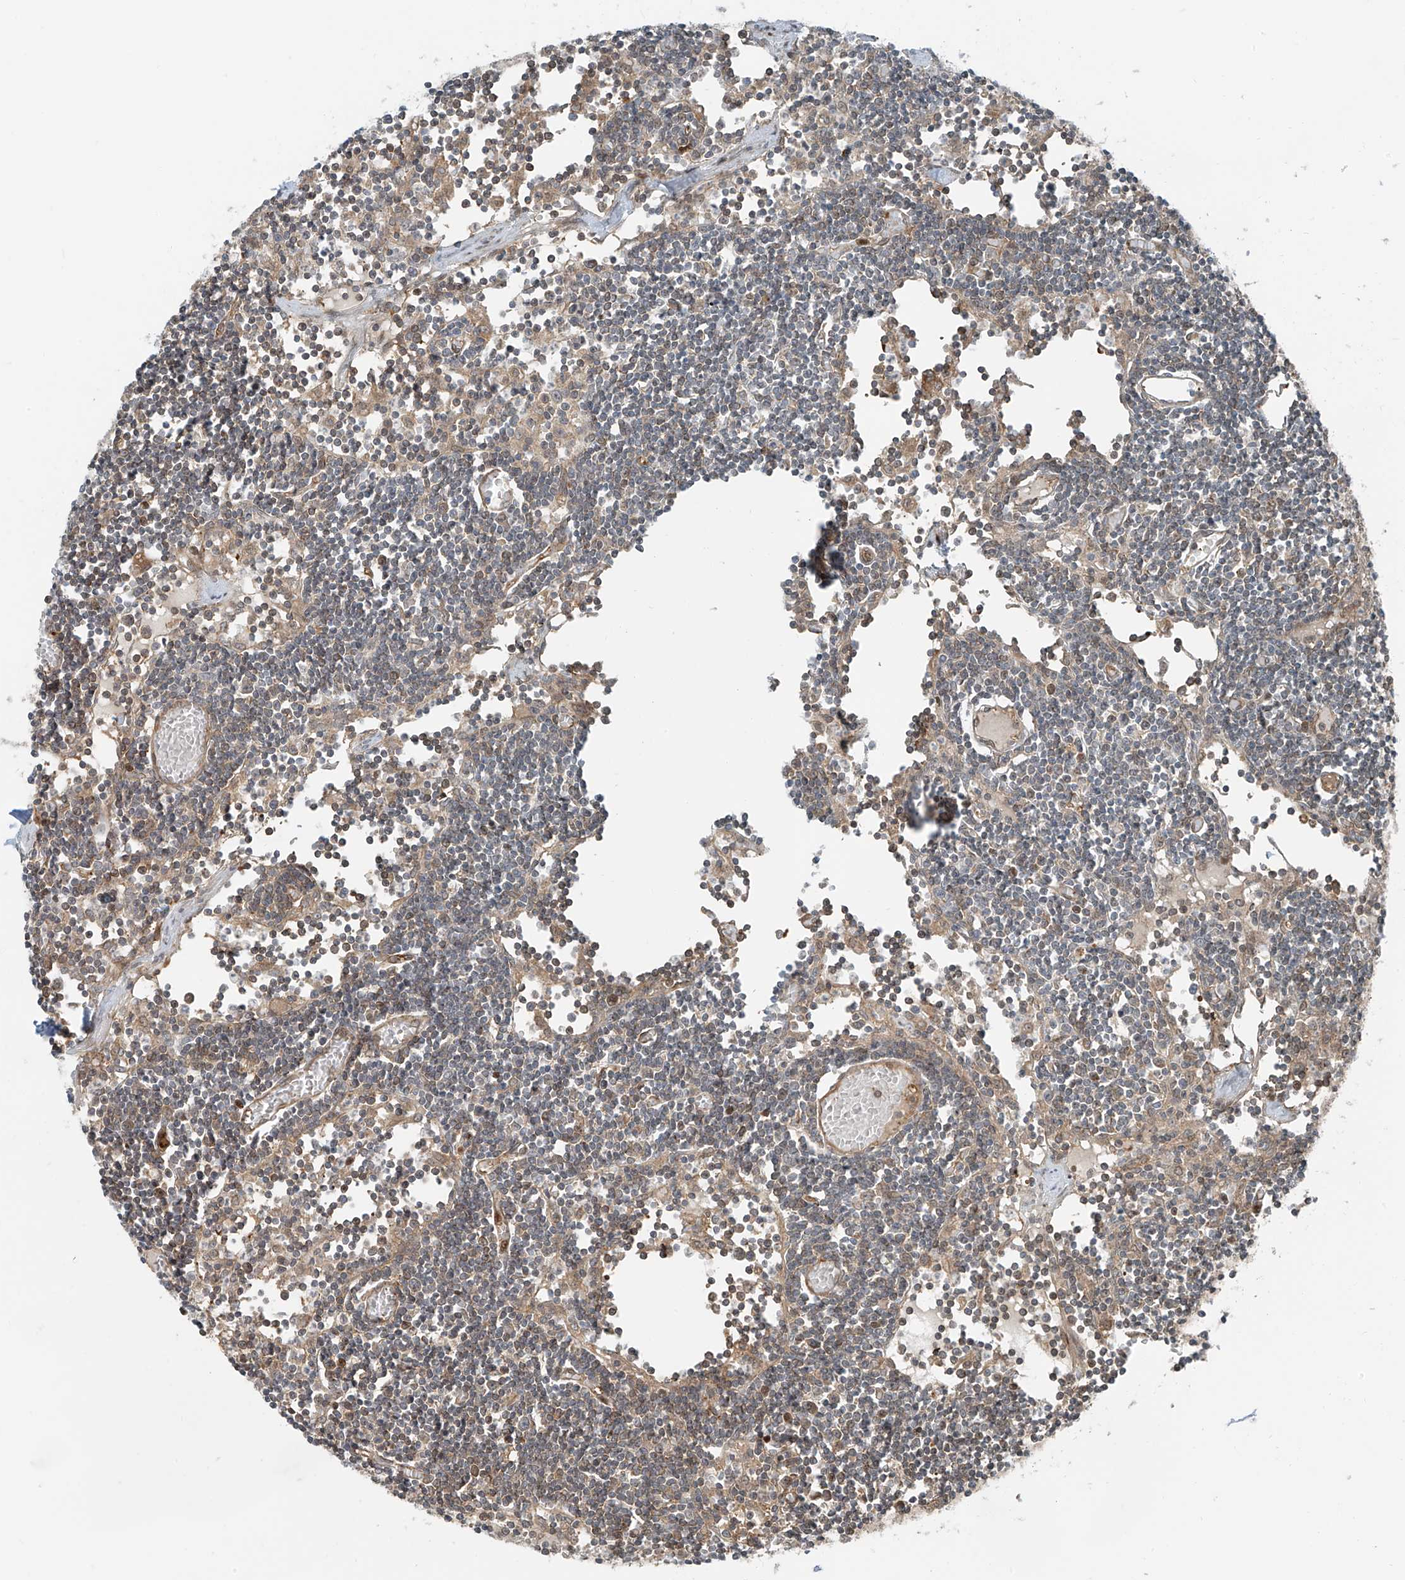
{"staining": {"intensity": "moderate", "quantity": ">75%", "location": "cytoplasmic/membranous"}, "tissue": "lymph node", "cell_type": "Germinal center cells", "image_type": "normal", "snomed": [{"axis": "morphology", "description": "Normal tissue, NOS"}, {"axis": "topography", "description": "Lymph node"}], "caption": "Lymph node was stained to show a protein in brown. There is medium levels of moderate cytoplasmic/membranous expression in about >75% of germinal center cells.", "gene": "USP48", "patient": {"sex": "female", "age": 11}}